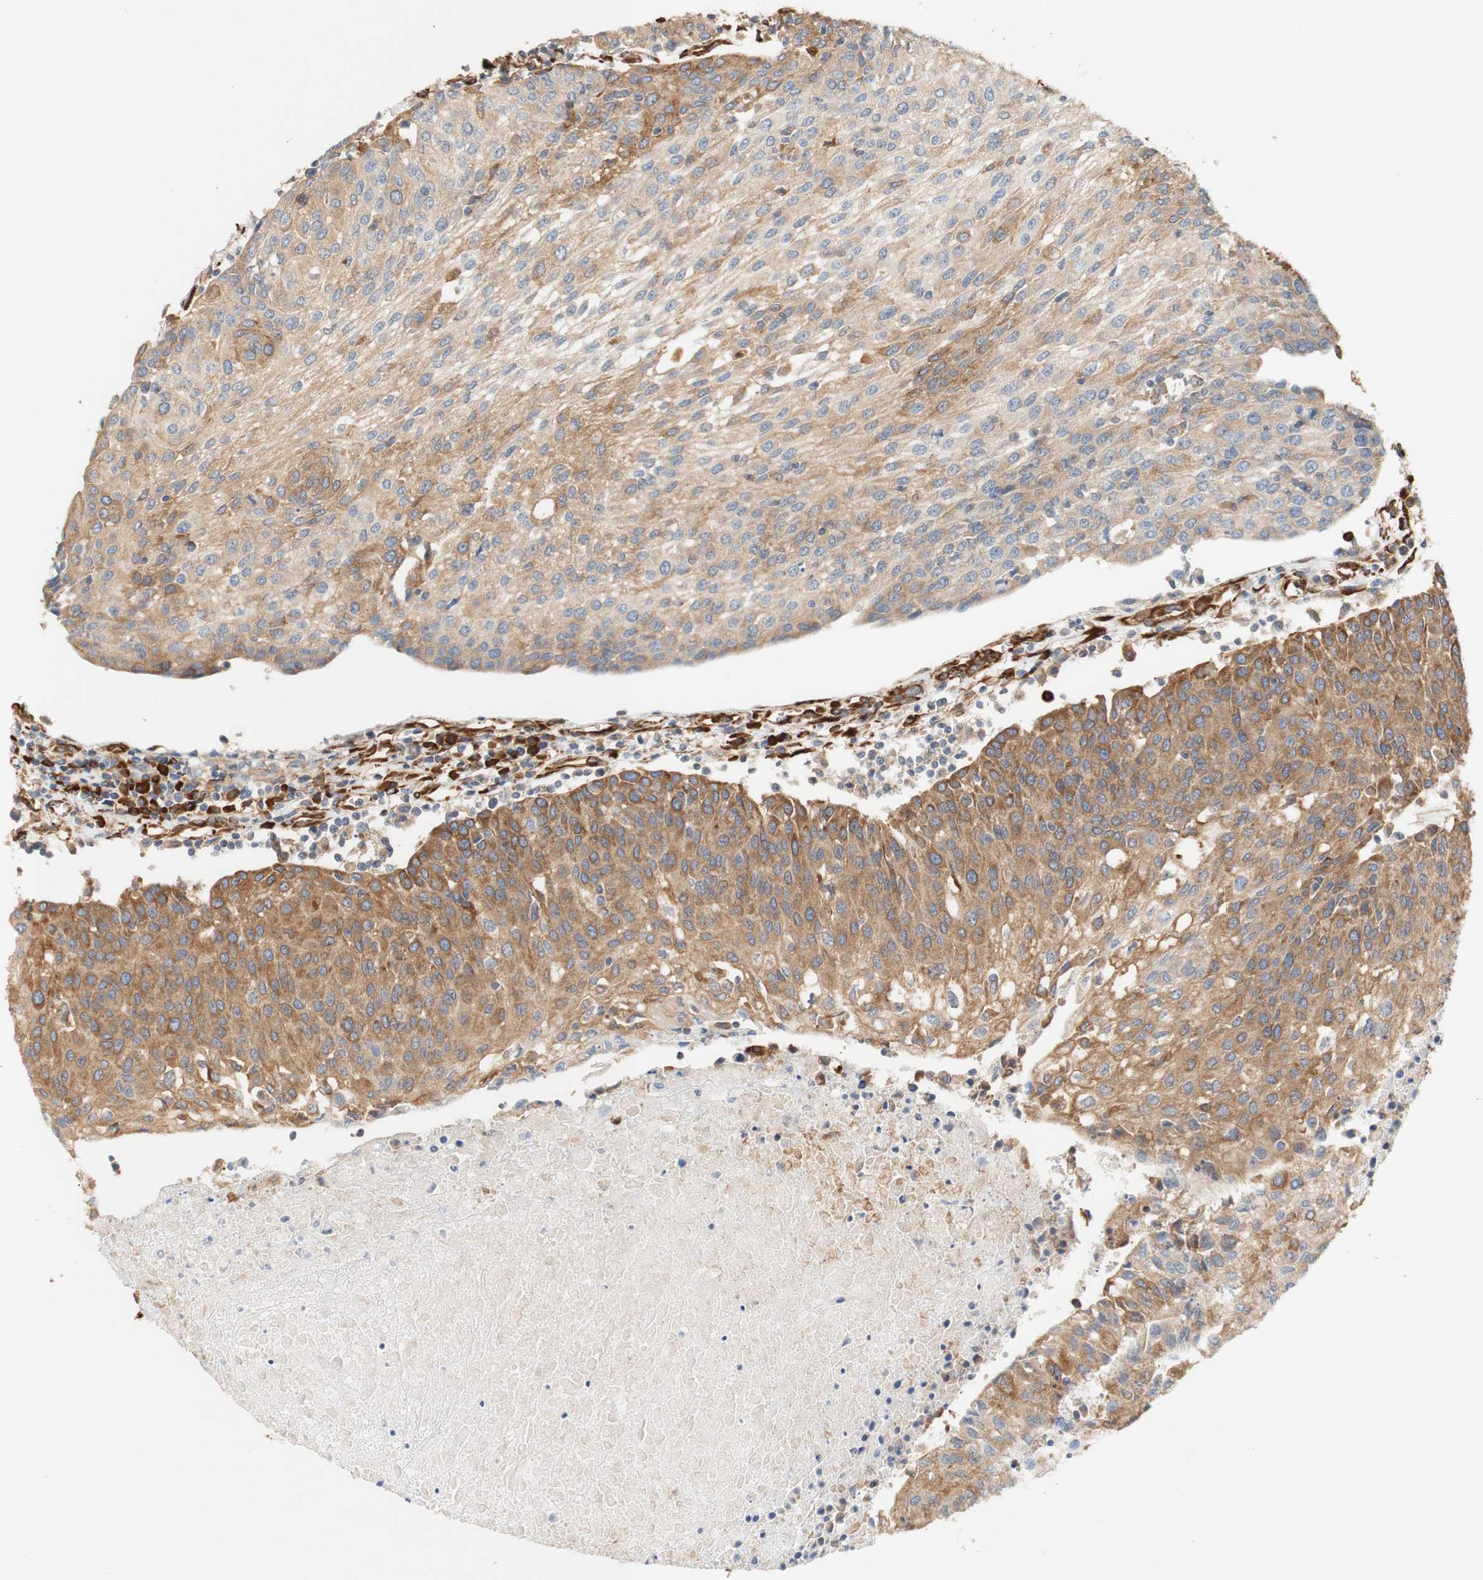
{"staining": {"intensity": "moderate", "quantity": ">75%", "location": "cytoplasmic/membranous"}, "tissue": "urothelial cancer", "cell_type": "Tumor cells", "image_type": "cancer", "snomed": [{"axis": "morphology", "description": "Urothelial carcinoma, High grade"}, {"axis": "topography", "description": "Urinary bladder"}], "caption": "A high-resolution histopathology image shows IHC staining of urothelial carcinoma (high-grade), which reveals moderate cytoplasmic/membranous positivity in about >75% of tumor cells.", "gene": "EIF2AK4", "patient": {"sex": "female", "age": 85}}